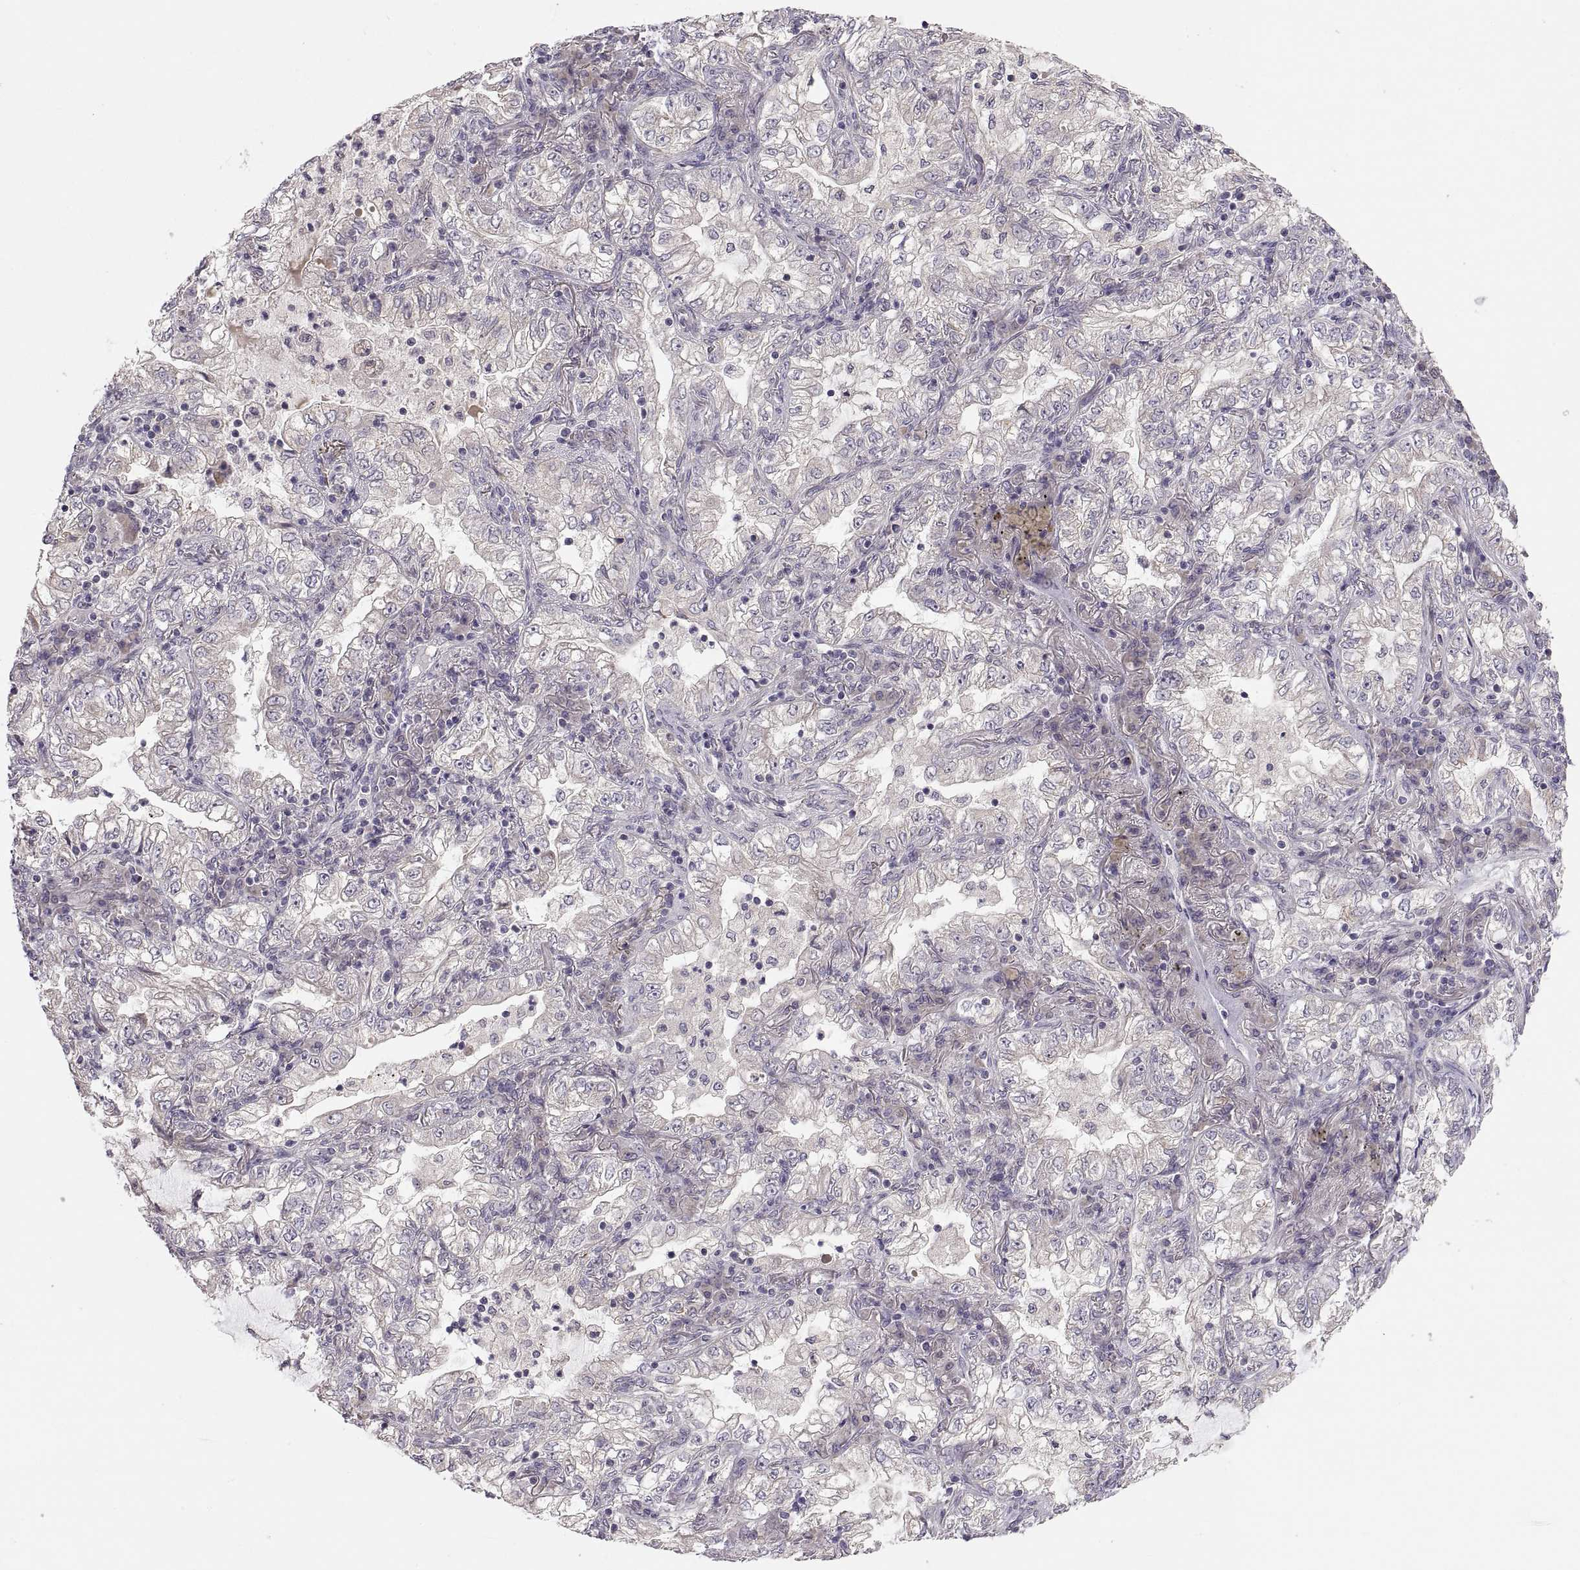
{"staining": {"intensity": "negative", "quantity": "none", "location": "none"}, "tissue": "lung cancer", "cell_type": "Tumor cells", "image_type": "cancer", "snomed": [{"axis": "morphology", "description": "Adenocarcinoma, NOS"}, {"axis": "topography", "description": "Lung"}], "caption": "Tumor cells show no significant positivity in lung cancer (adenocarcinoma).", "gene": "ACSBG2", "patient": {"sex": "female", "age": 73}}